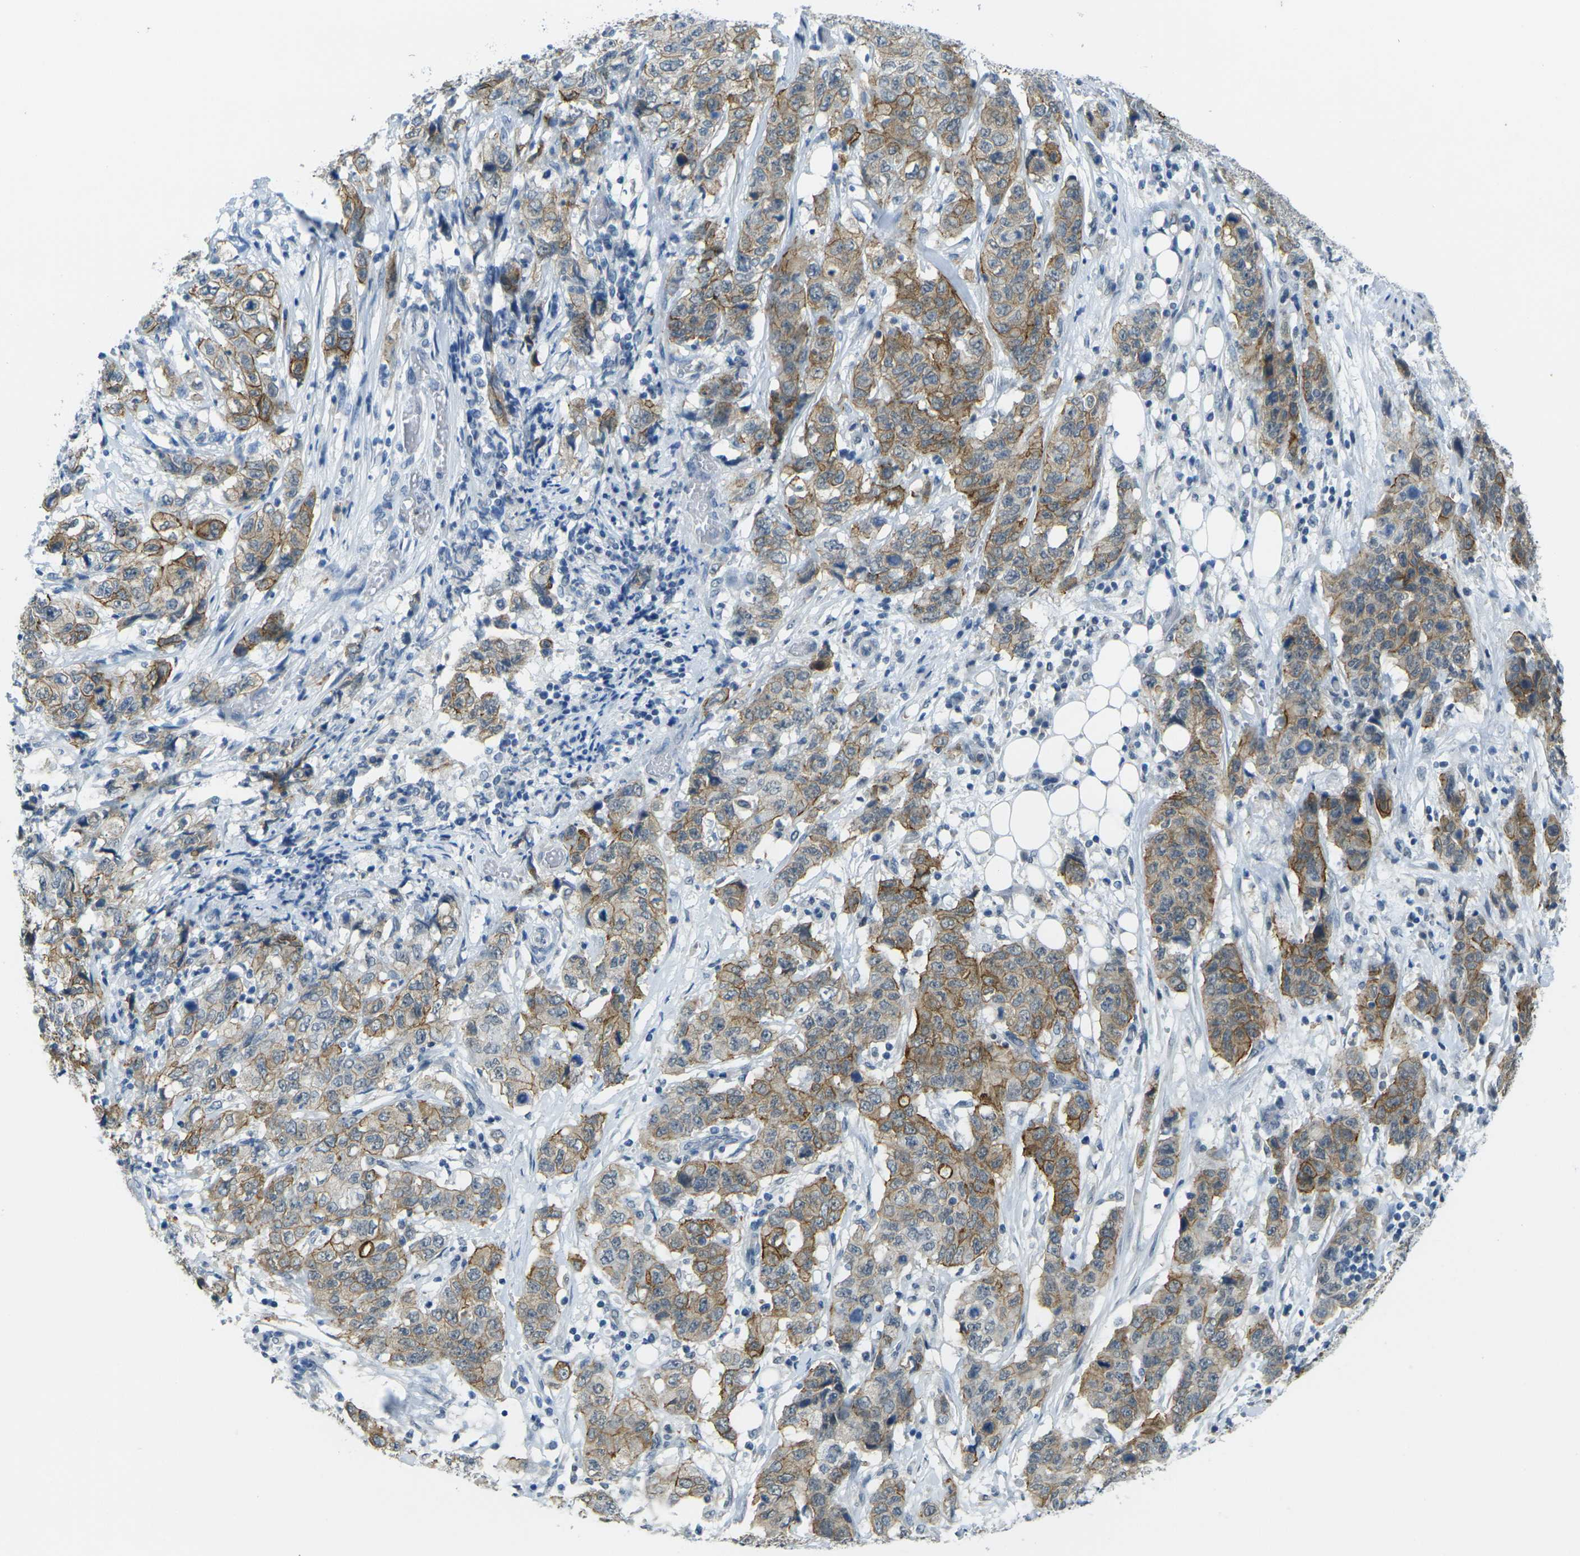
{"staining": {"intensity": "moderate", "quantity": ">75%", "location": "cytoplasmic/membranous"}, "tissue": "stomach cancer", "cell_type": "Tumor cells", "image_type": "cancer", "snomed": [{"axis": "morphology", "description": "Adenocarcinoma, NOS"}, {"axis": "topography", "description": "Stomach"}], "caption": "A histopathology image showing moderate cytoplasmic/membranous expression in about >75% of tumor cells in stomach cancer (adenocarcinoma), as visualized by brown immunohistochemical staining.", "gene": "SPTBN2", "patient": {"sex": "male", "age": 48}}